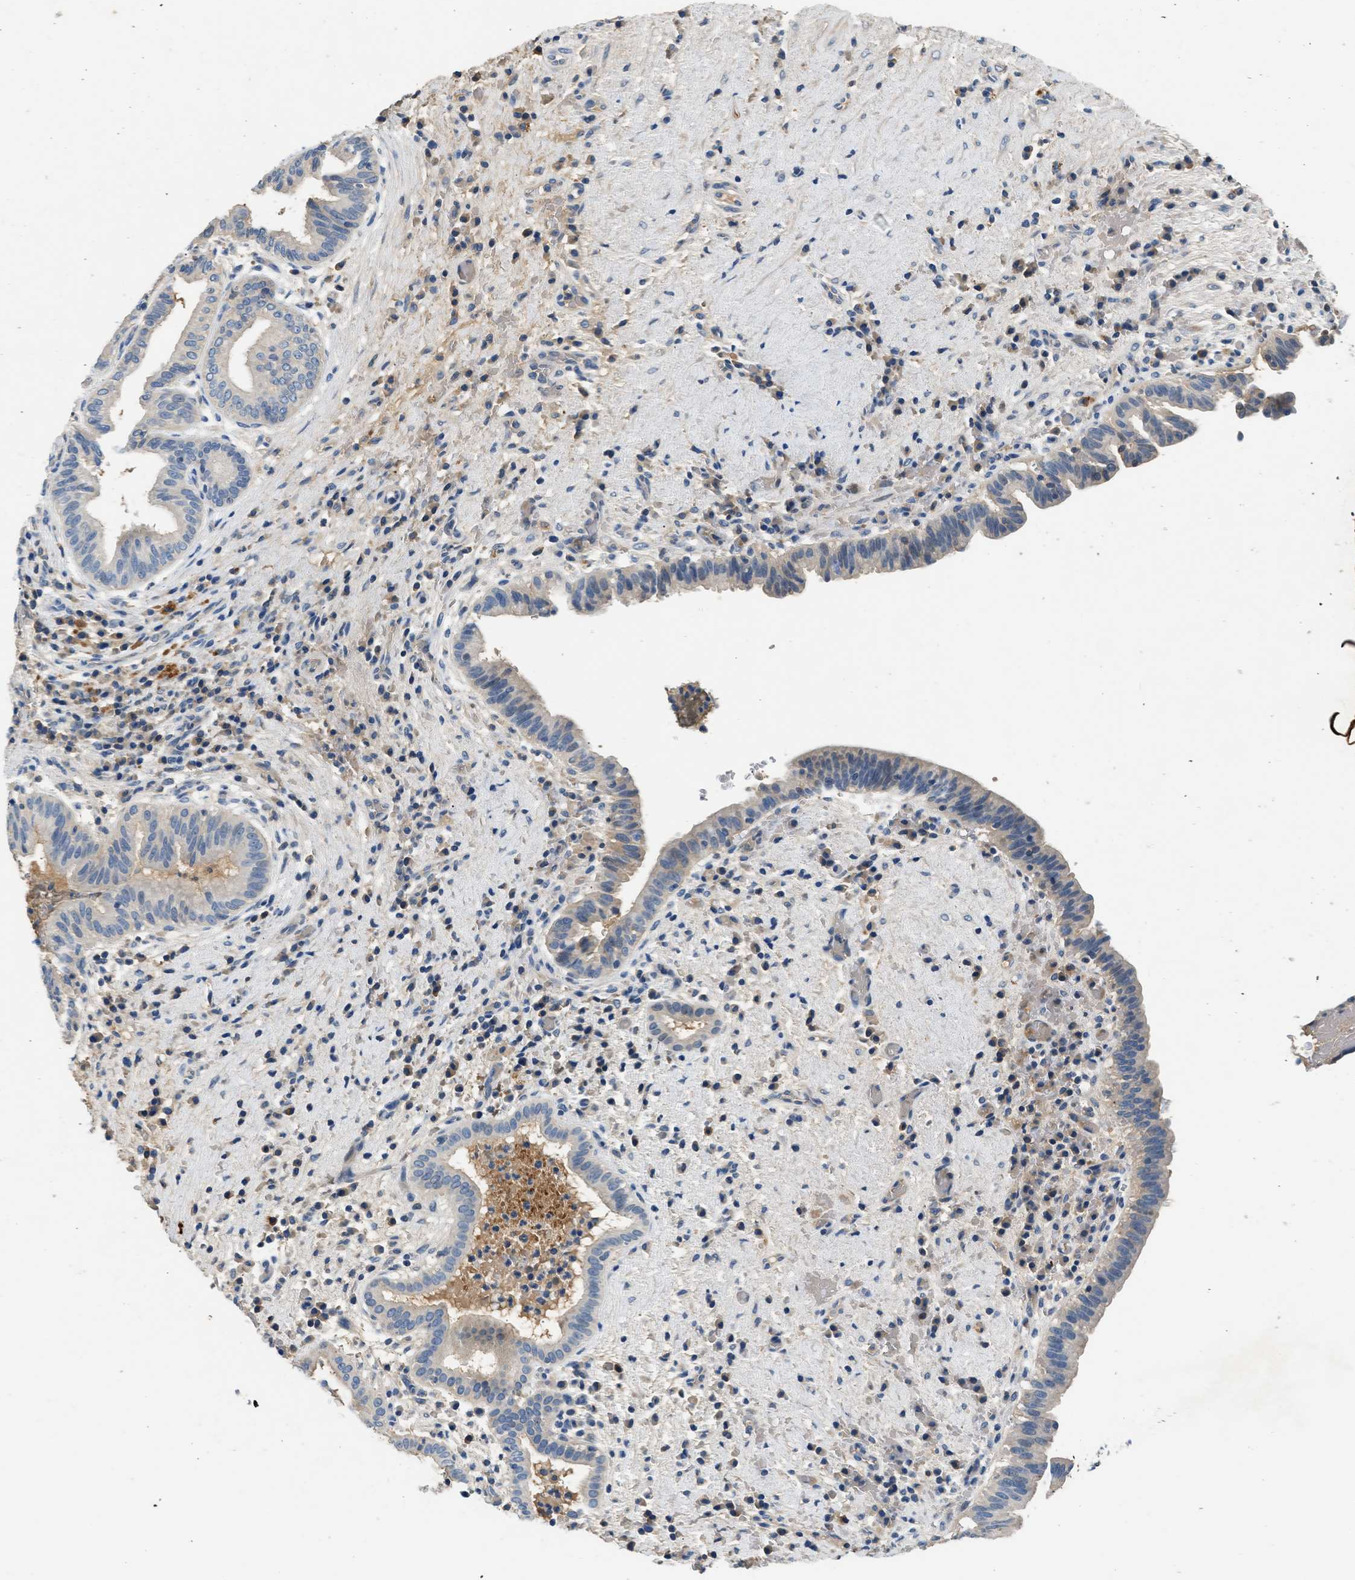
{"staining": {"intensity": "weak", "quantity": "<25%", "location": "cytoplasmic/membranous"}, "tissue": "liver cancer", "cell_type": "Tumor cells", "image_type": "cancer", "snomed": [{"axis": "morphology", "description": "Cholangiocarcinoma"}, {"axis": "topography", "description": "Liver"}], "caption": "Liver cancer (cholangiocarcinoma) was stained to show a protein in brown. There is no significant staining in tumor cells.", "gene": "RWDD2B", "patient": {"sex": "female", "age": 38}}